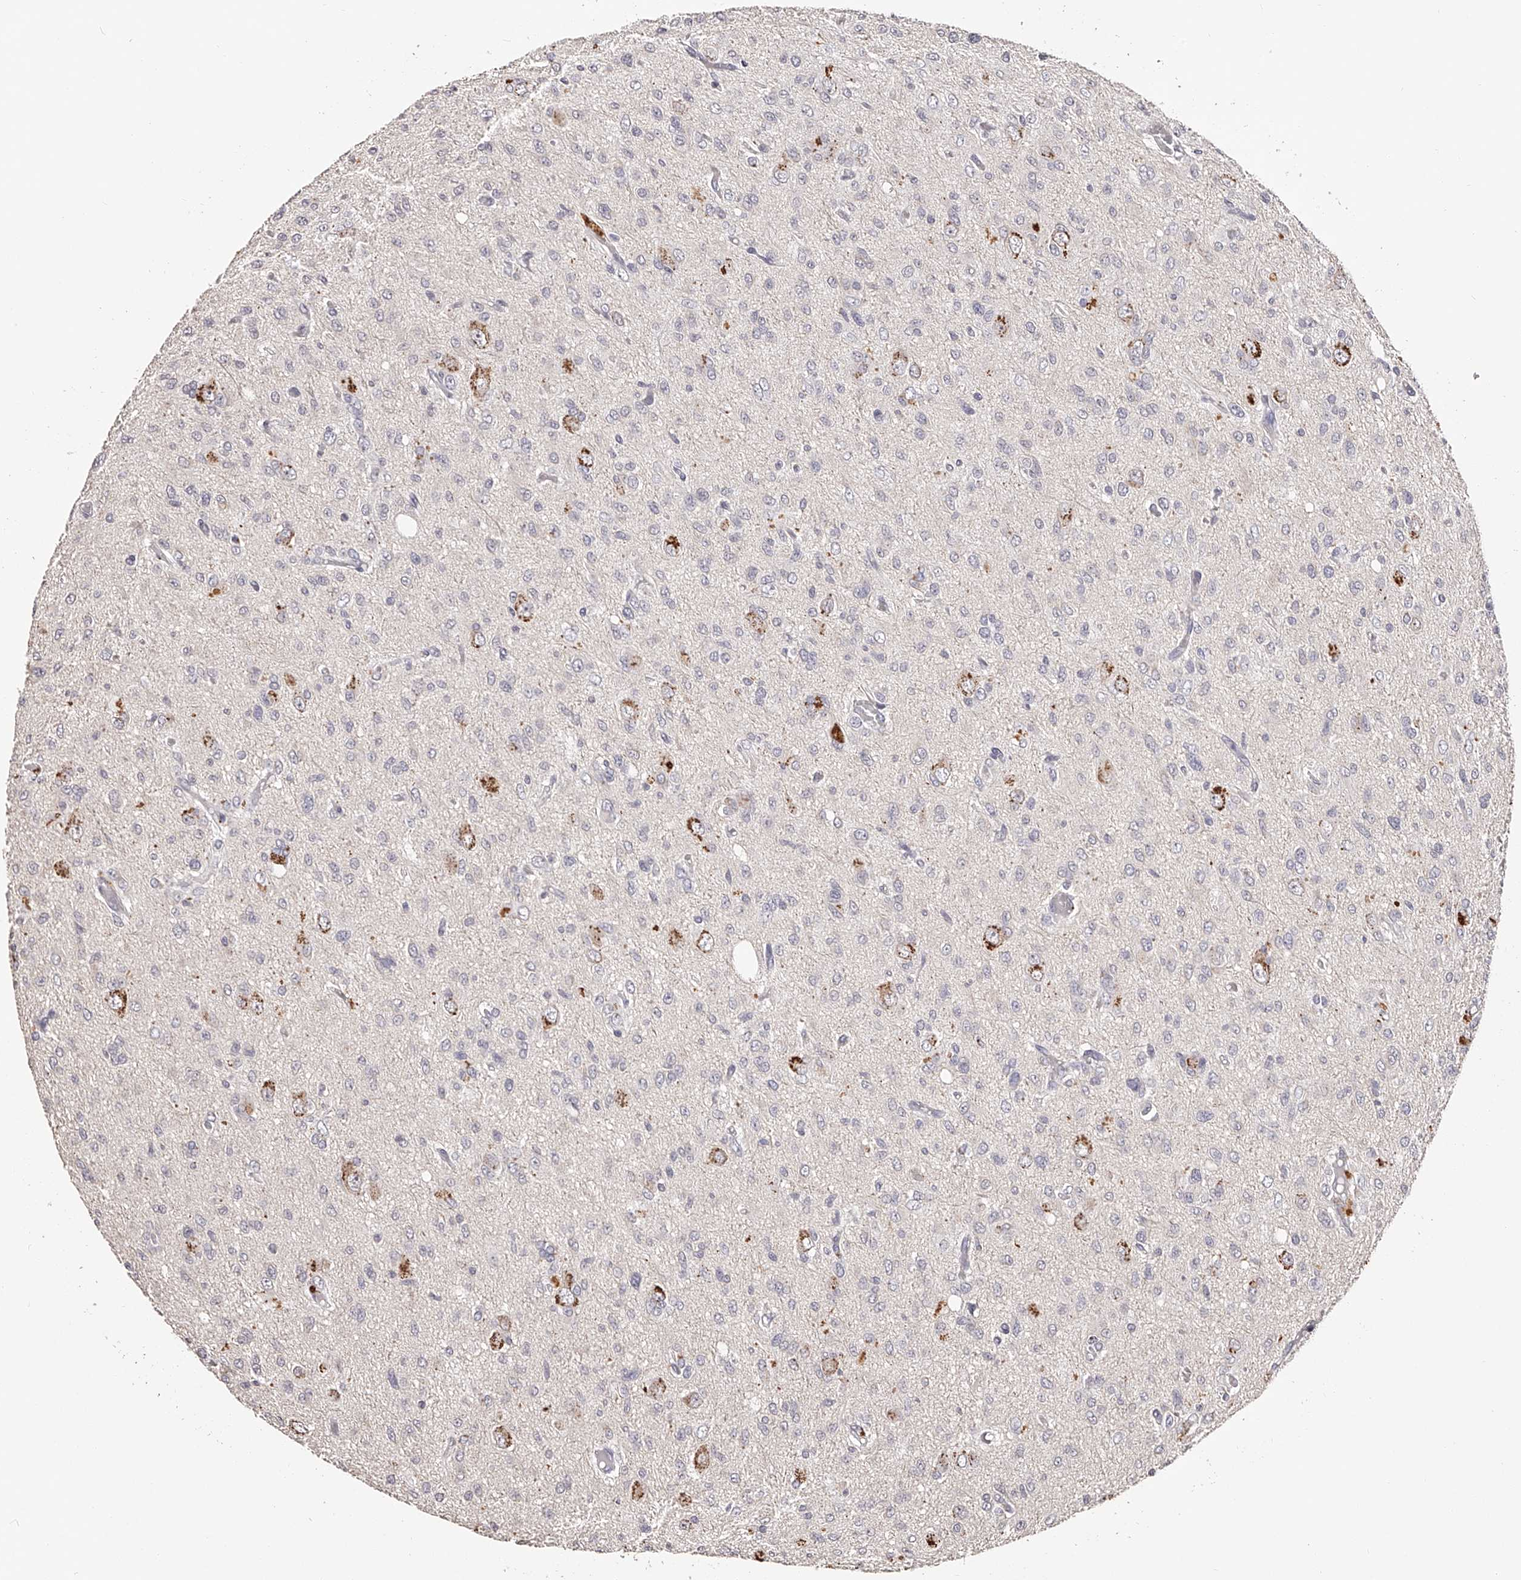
{"staining": {"intensity": "negative", "quantity": "none", "location": "none"}, "tissue": "glioma", "cell_type": "Tumor cells", "image_type": "cancer", "snomed": [{"axis": "morphology", "description": "Glioma, malignant, High grade"}, {"axis": "topography", "description": "Brain"}], "caption": "Tumor cells show no significant protein staining in malignant glioma (high-grade).", "gene": "SLC35D3", "patient": {"sex": "female", "age": 59}}